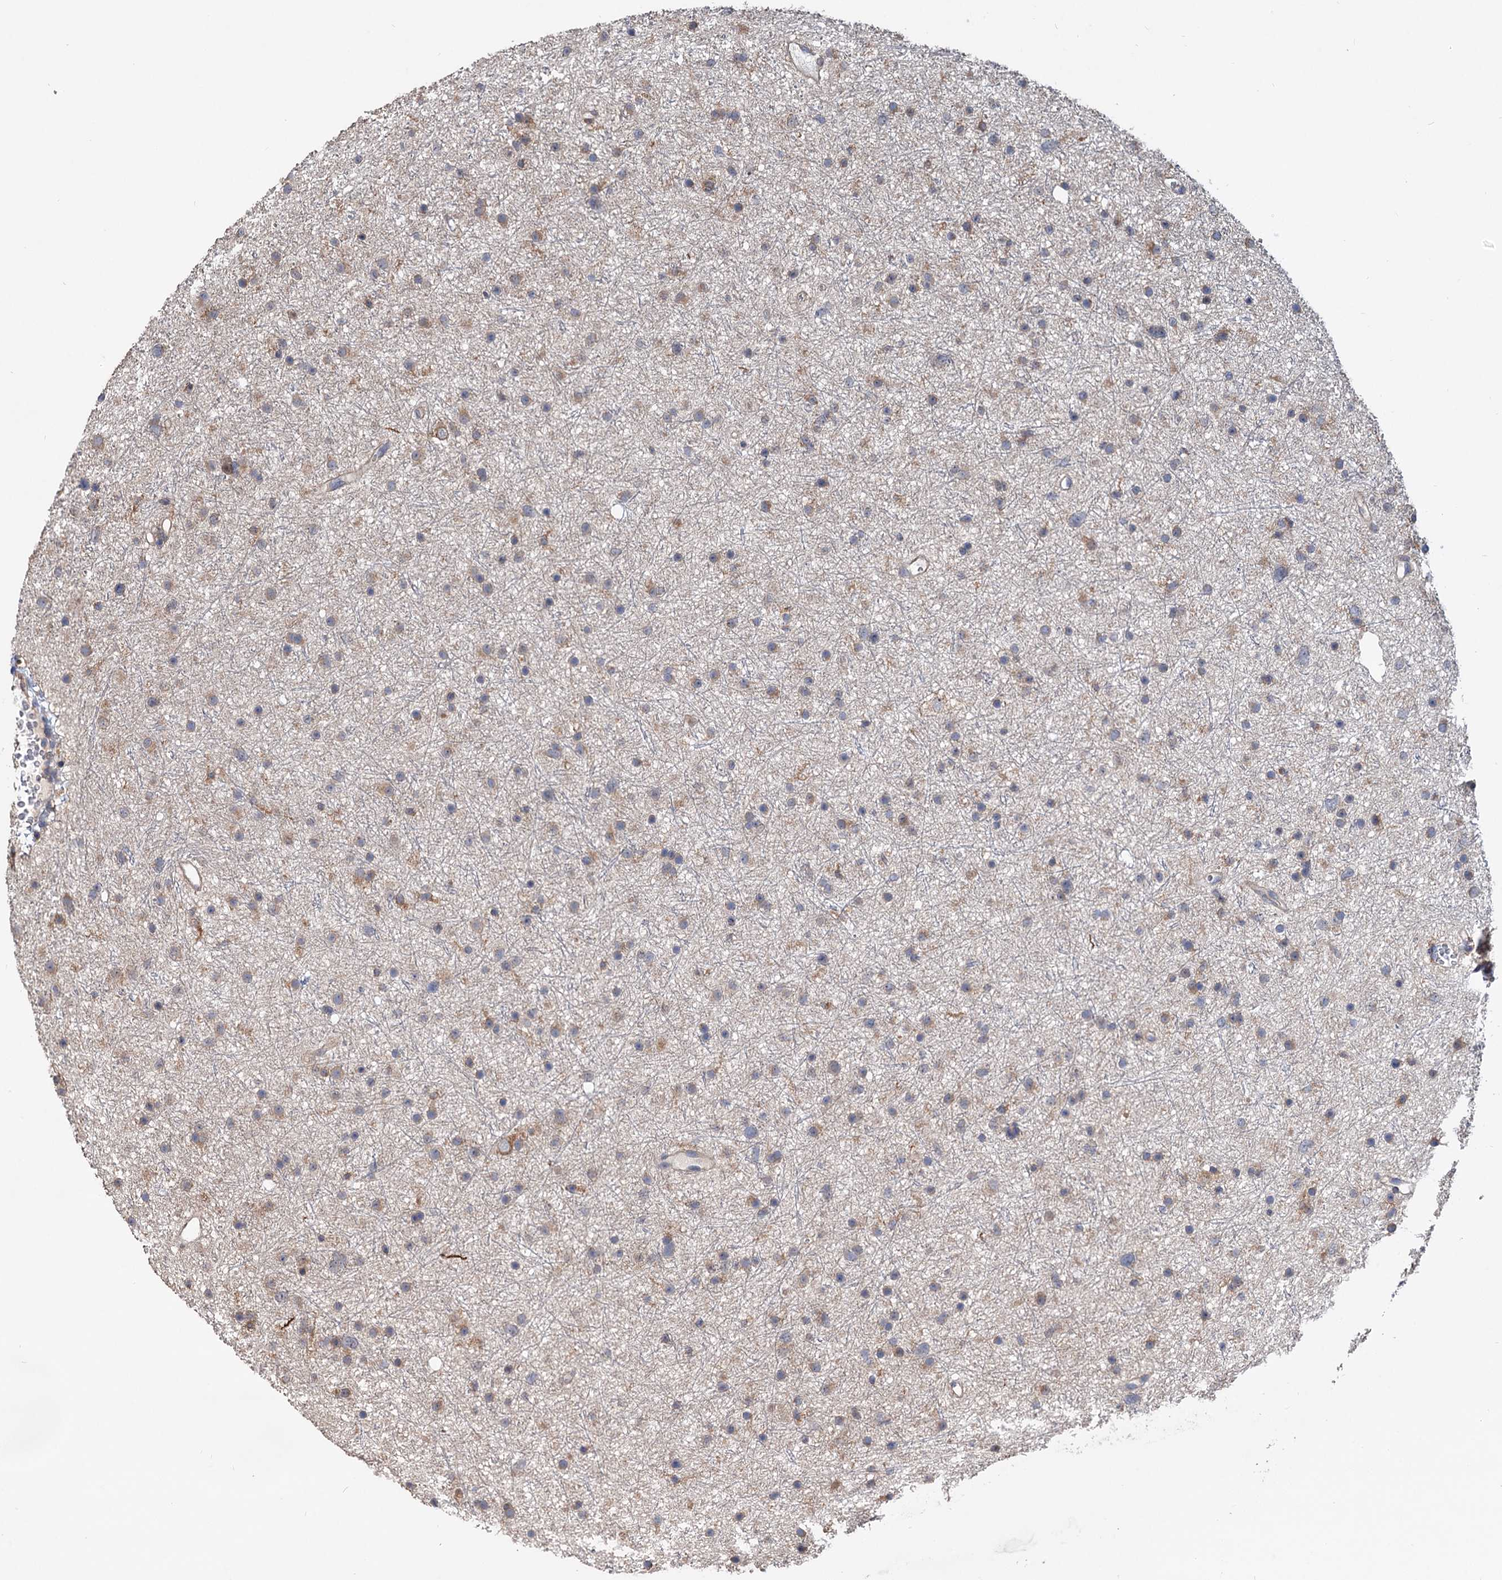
{"staining": {"intensity": "weak", "quantity": "25%-75%", "location": "cytoplasmic/membranous"}, "tissue": "glioma", "cell_type": "Tumor cells", "image_type": "cancer", "snomed": [{"axis": "morphology", "description": "Glioma, malignant, Low grade"}, {"axis": "topography", "description": "Cerebral cortex"}], "caption": "Immunohistochemical staining of human malignant glioma (low-grade) displays low levels of weak cytoplasmic/membranous protein expression in approximately 25%-75% of tumor cells. Immunohistochemistry (ihc) stains the protein in brown and the nuclei are stained blue.", "gene": "RNF111", "patient": {"sex": "female", "age": 39}}